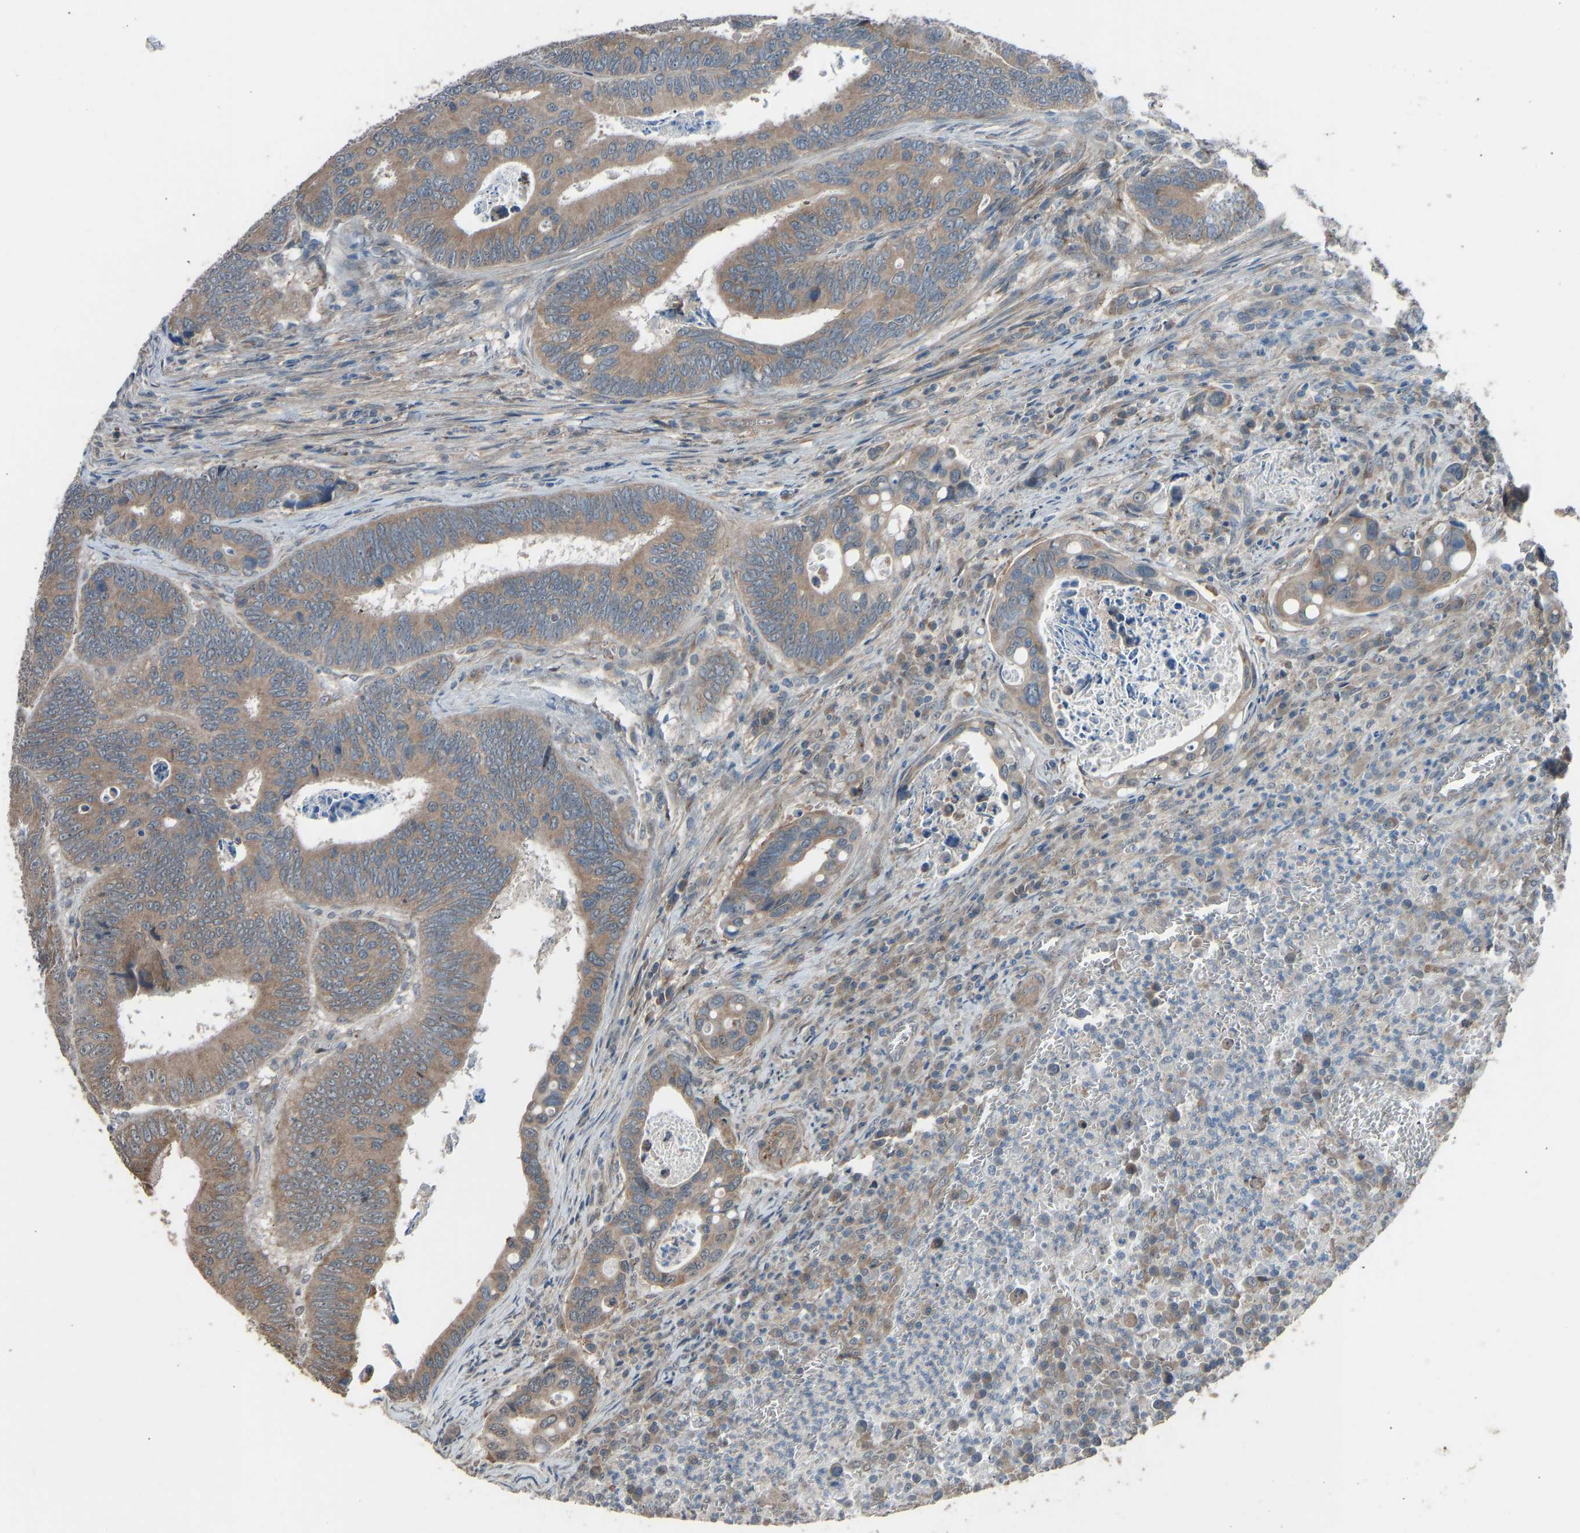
{"staining": {"intensity": "moderate", "quantity": ">75%", "location": "cytoplasmic/membranous"}, "tissue": "colorectal cancer", "cell_type": "Tumor cells", "image_type": "cancer", "snomed": [{"axis": "morphology", "description": "Inflammation, NOS"}, {"axis": "morphology", "description": "Adenocarcinoma, NOS"}, {"axis": "topography", "description": "Colon"}], "caption": "Brown immunohistochemical staining in human adenocarcinoma (colorectal) exhibits moderate cytoplasmic/membranous staining in approximately >75% of tumor cells. The staining was performed using DAB, with brown indicating positive protein expression. Nuclei are stained blue with hematoxylin.", "gene": "SLC43A1", "patient": {"sex": "male", "age": 72}}